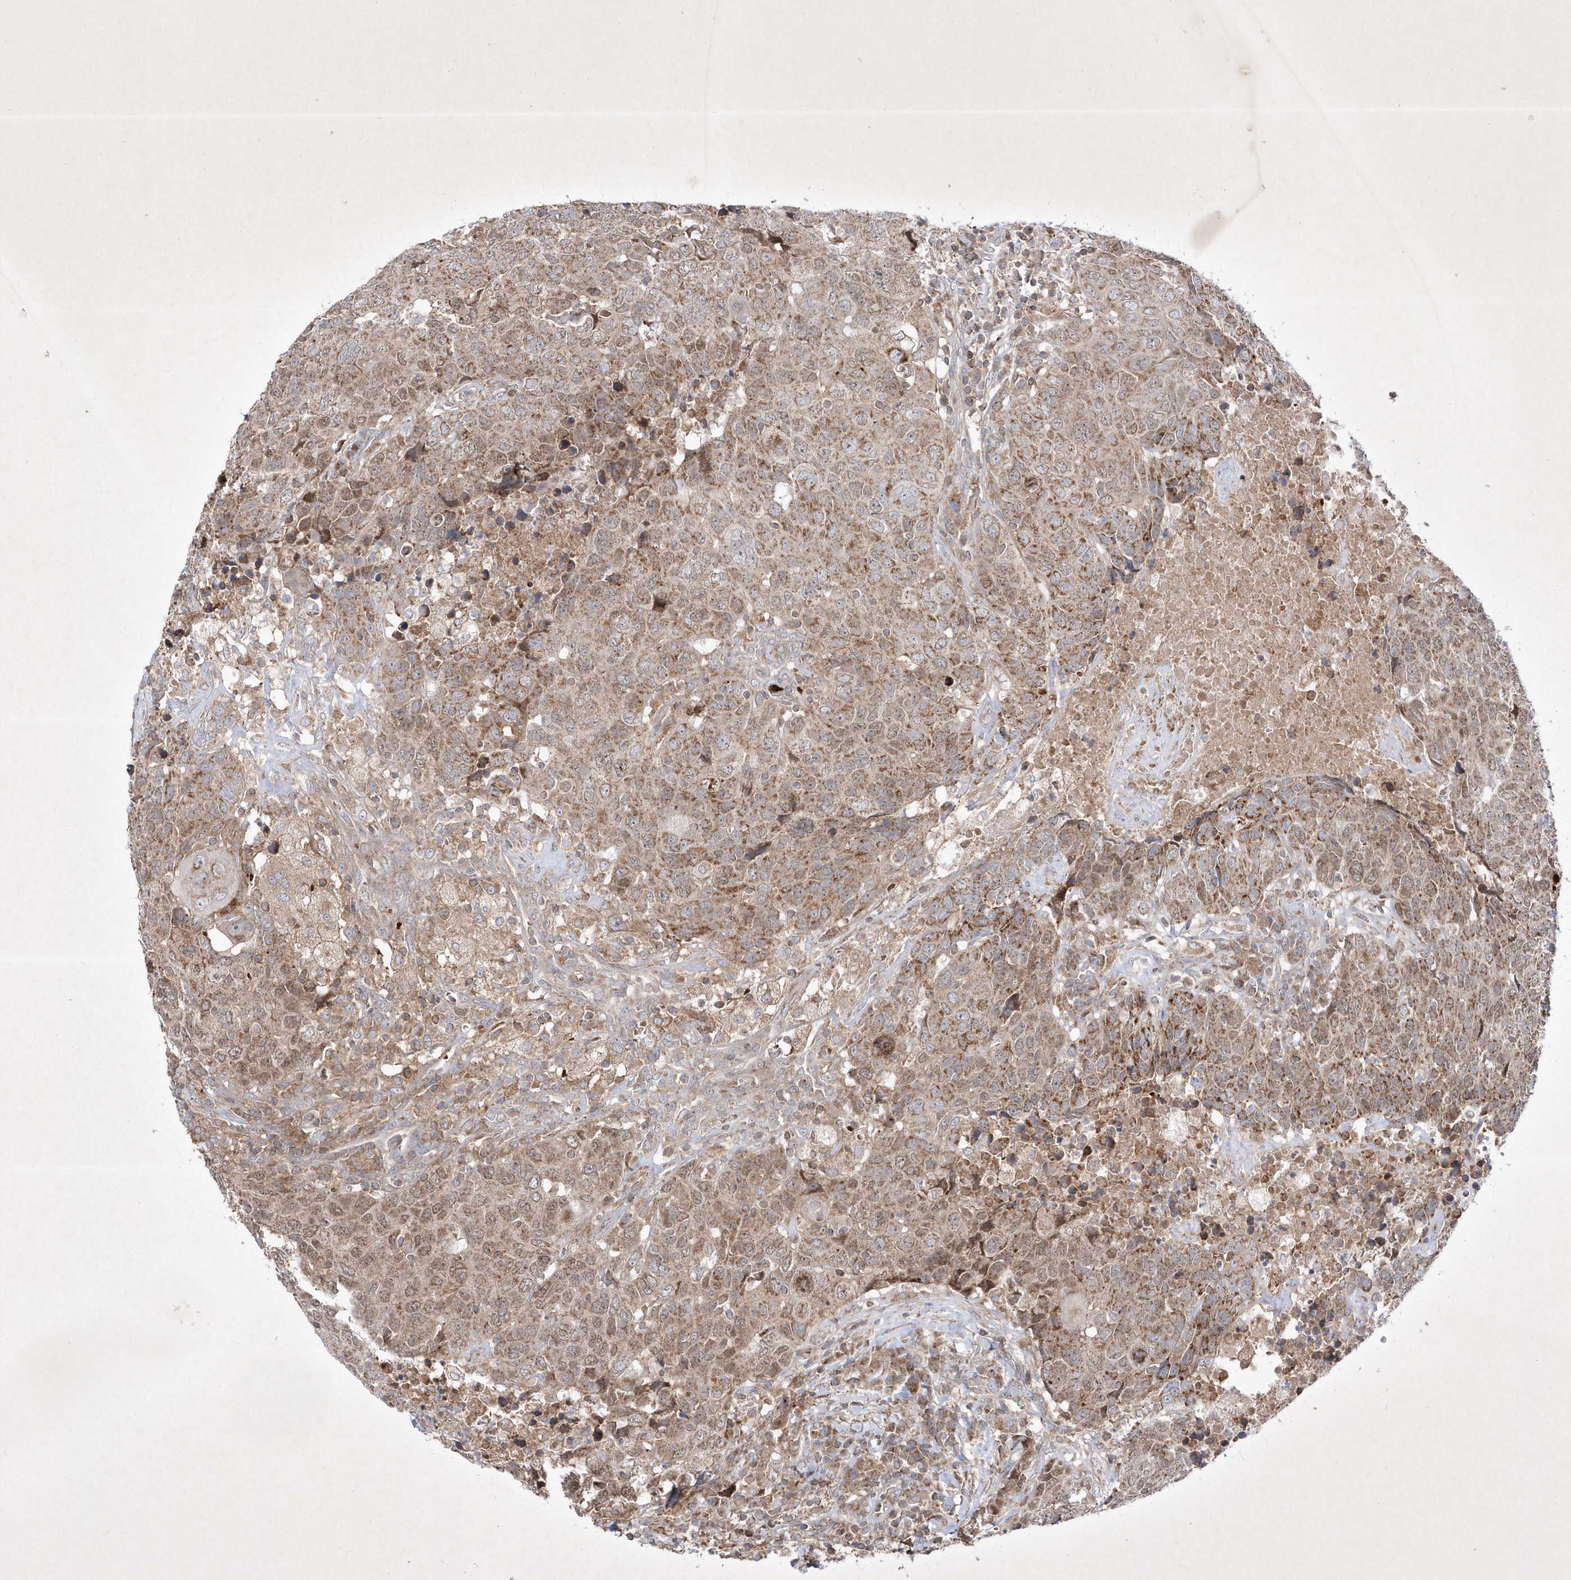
{"staining": {"intensity": "moderate", "quantity": ">75%", "location": "cytoplasmic/membranous,nuclear"}, "tissue": "head and neck cancer", "cell_type": "Tumor cells", "image_type": "cancer", "snomed": [{"axis": "morphology", "description": "Squamous cell carcinoma, NOS"}, {"axis": "topography", "description": "Head-Neck"}], "caption": "This is a photomicrograph of immunohistochemistry staining of head and neck squamous cell carcinoma, which shows moderate expression in the cytoplasmic/membranous and nuclear of tumor cells.", "gene": "OPA1", "patient": {"sex": "male", "age": 66}}